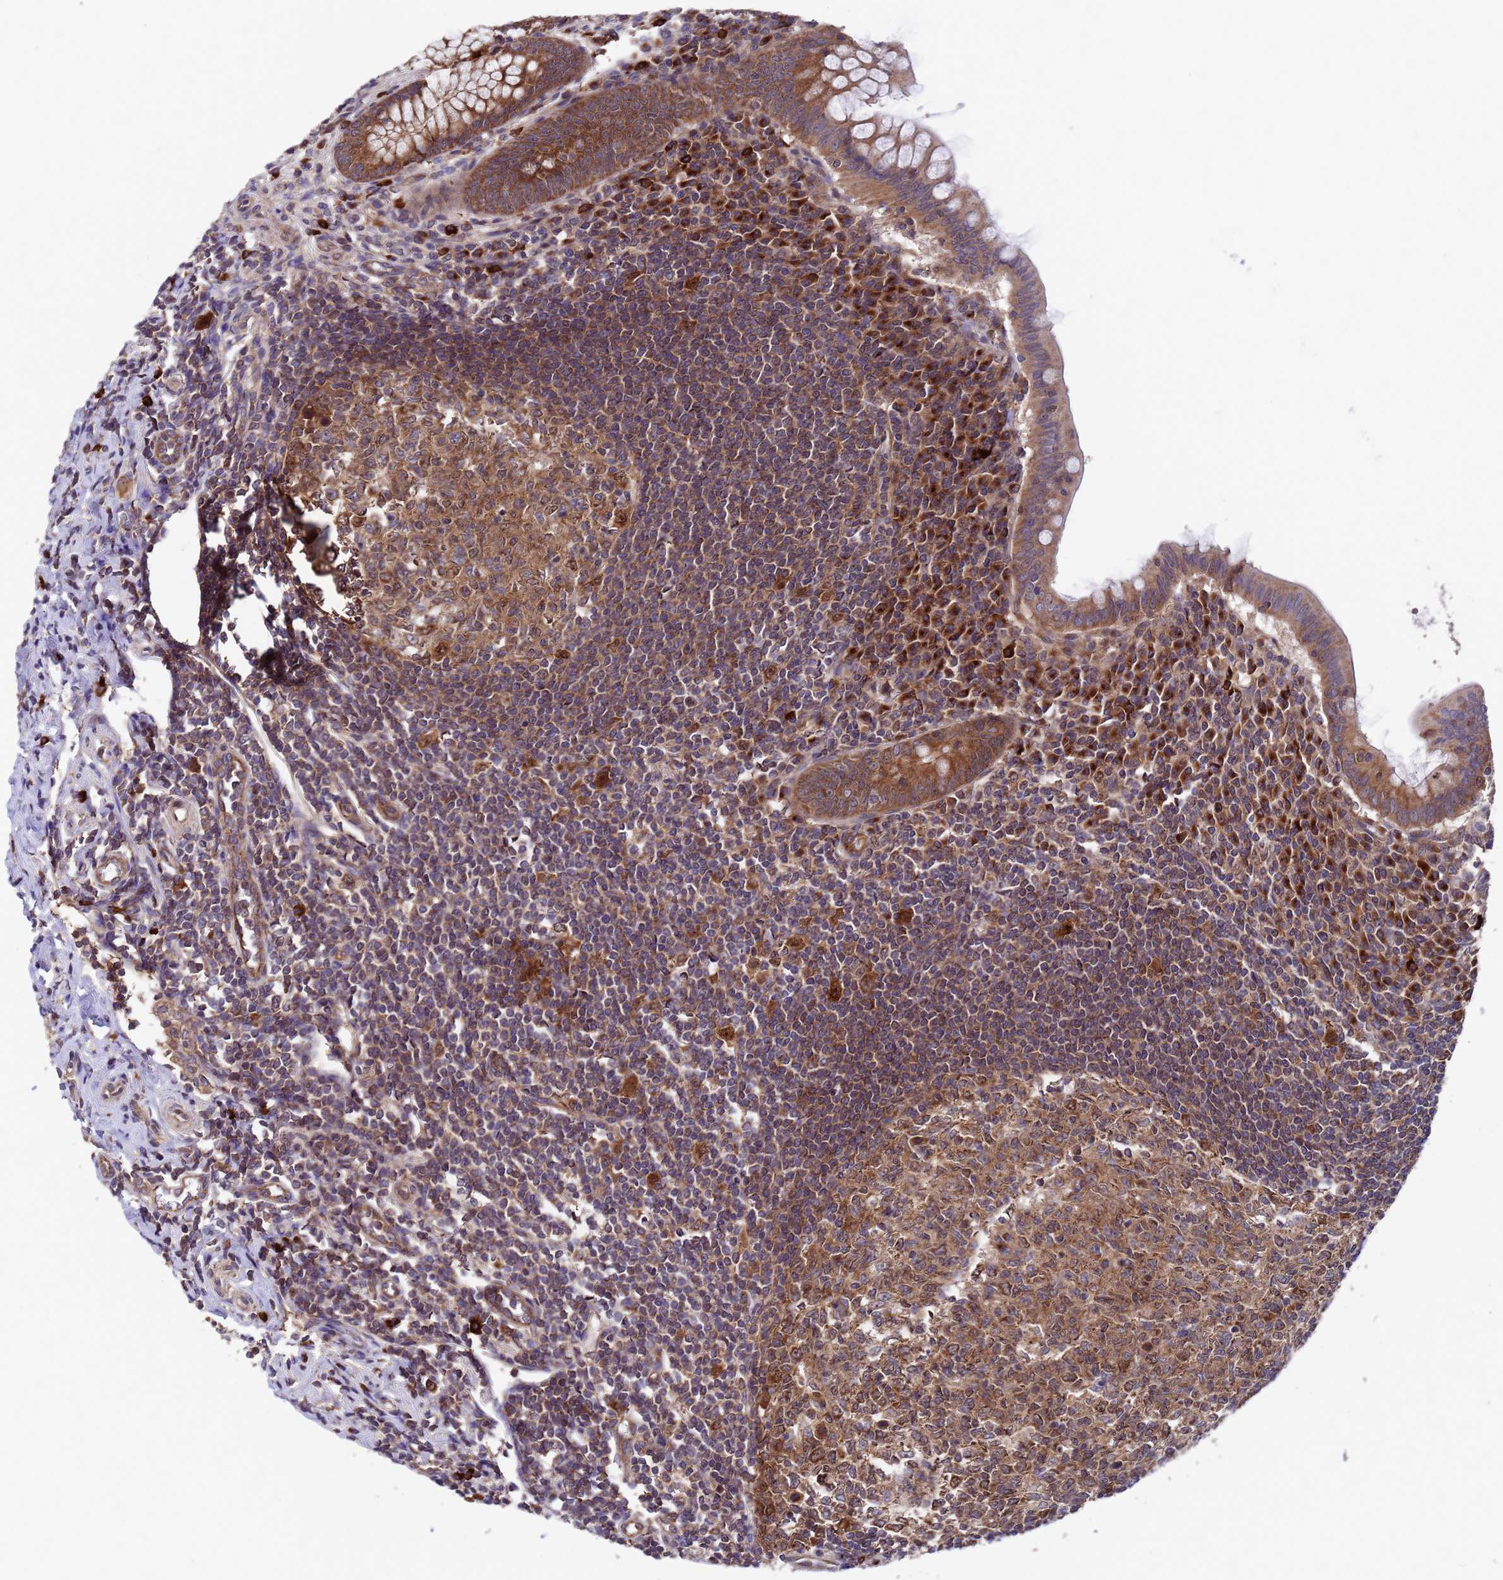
{"staining": {"intensity": "strong", "quantity": ">75%", "location": "cytoplasmic/membranous"}, "tissue": "appendix", "cell_type": "Glandular cells", "image_type": "normal", "snomed": [{"axis": "morphology", "description": "Normal tissue, NOS"}, {"axis": "topography", "description": "Appendix"}], "caption": "Immunohistochemistry (IHC) staining of benign appendix, which reveals high levels of strong cytoplasmic/membranous expression in about >75% of glandular cells indicating strong cytoplasmic/membranous protein positivity. The staining was performed using DAB (brown) for protein detection and nuclei were counterstained in hematoxylin (blue).", "gene": "TSR3", "patient": {"sex": "female", "age": 33}}